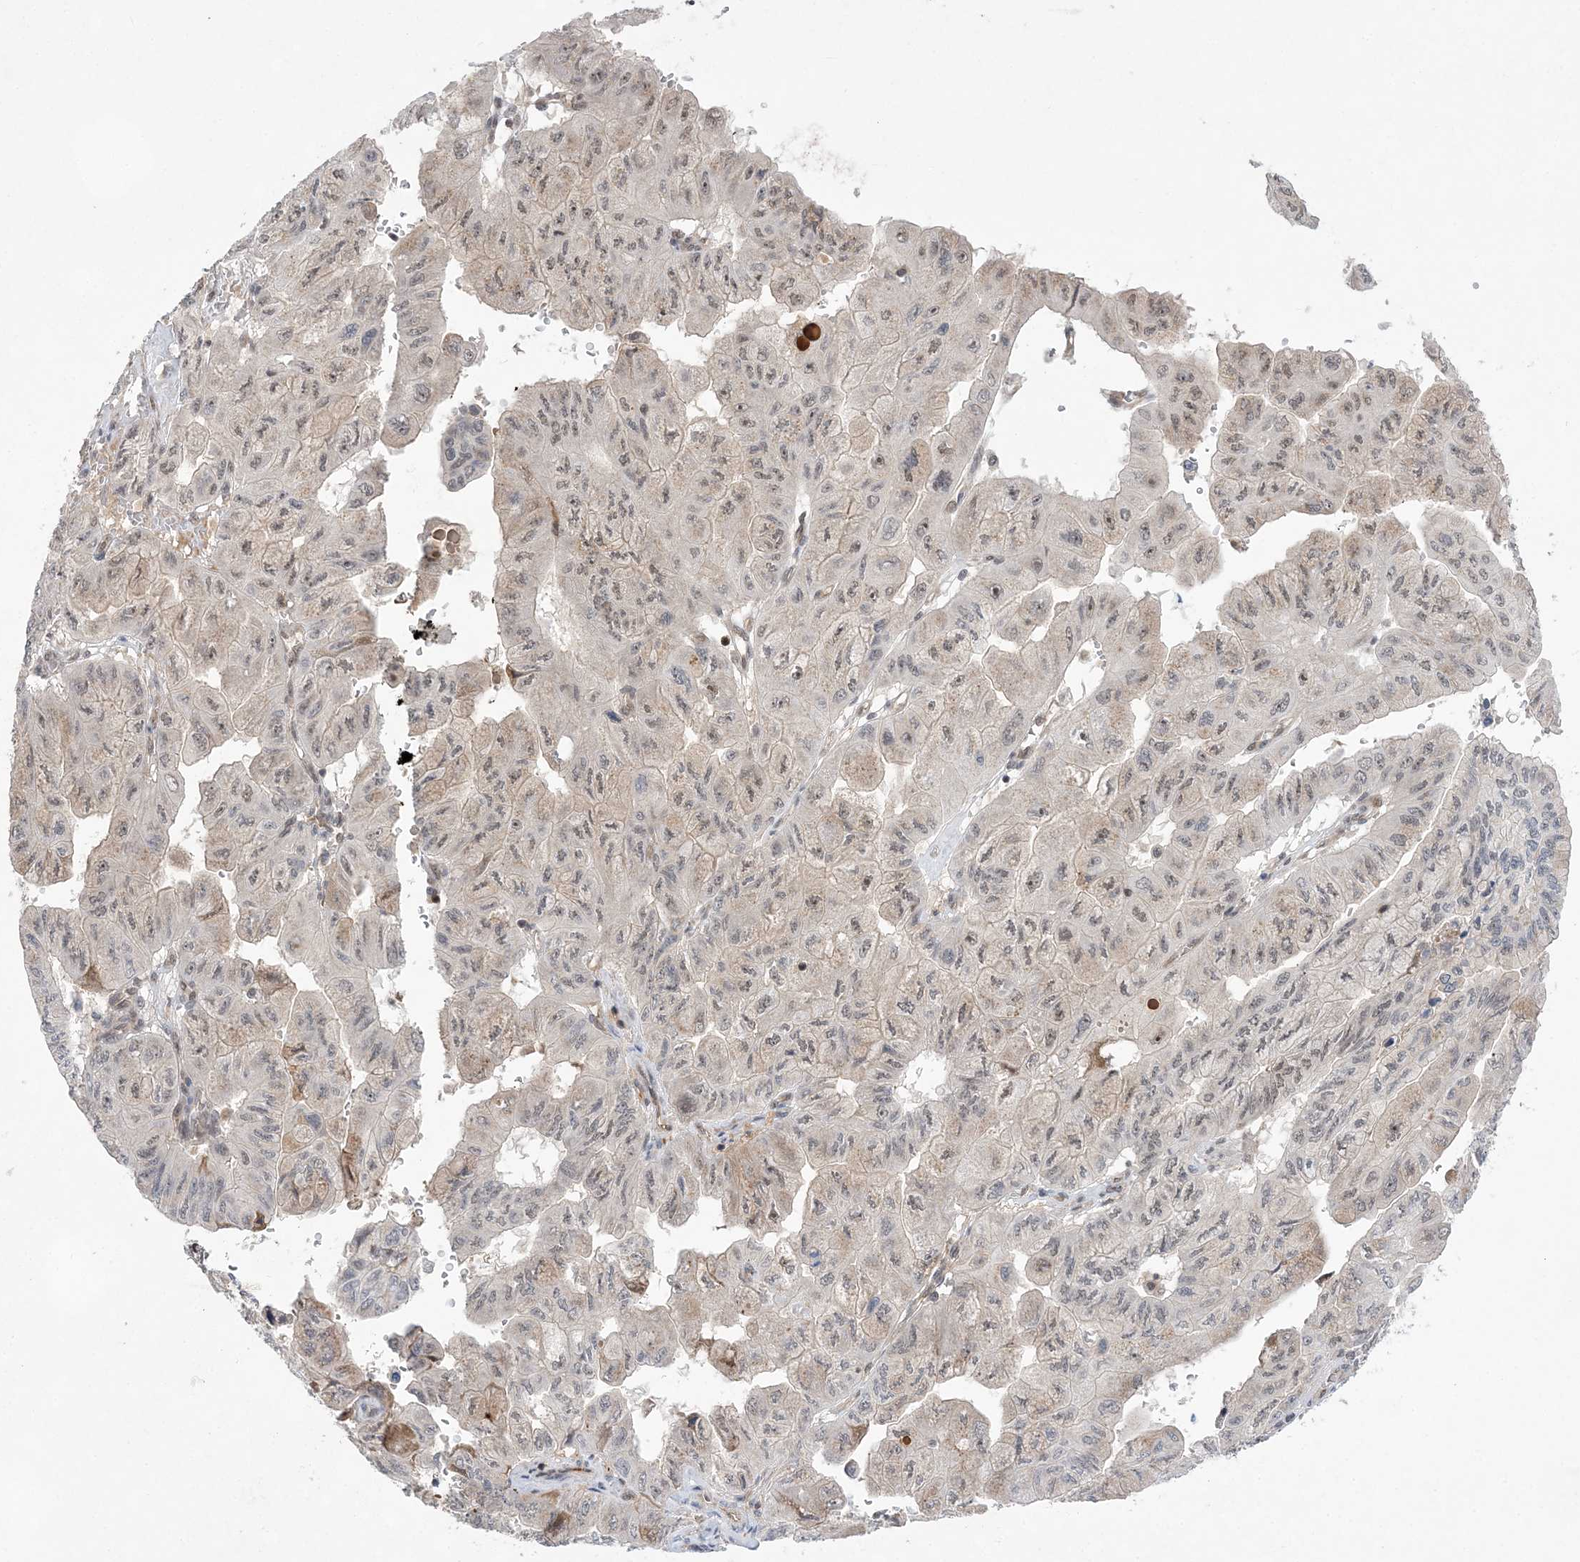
{"staining": {"intensity": "weak", "quantity": "25%-75%", "location": "nuclear"}, "tissue": "pancreatic cancer", "cell_type": "Tumor cells", "image_type": "cancer", "snomed": [{"axis": "morphology", "description": "Adenocarcinoma, NOS"}, {"axis": "topography", "description": "Pancreas"}], "caption": "Tumor cells reveal low levels of weak nuclear positivity in approximately 25%-75% of cells in human adenocarcinoma (pancreatic).", "gene": "TMEM132B", "patient": {"sex": "male", "age": 51}}